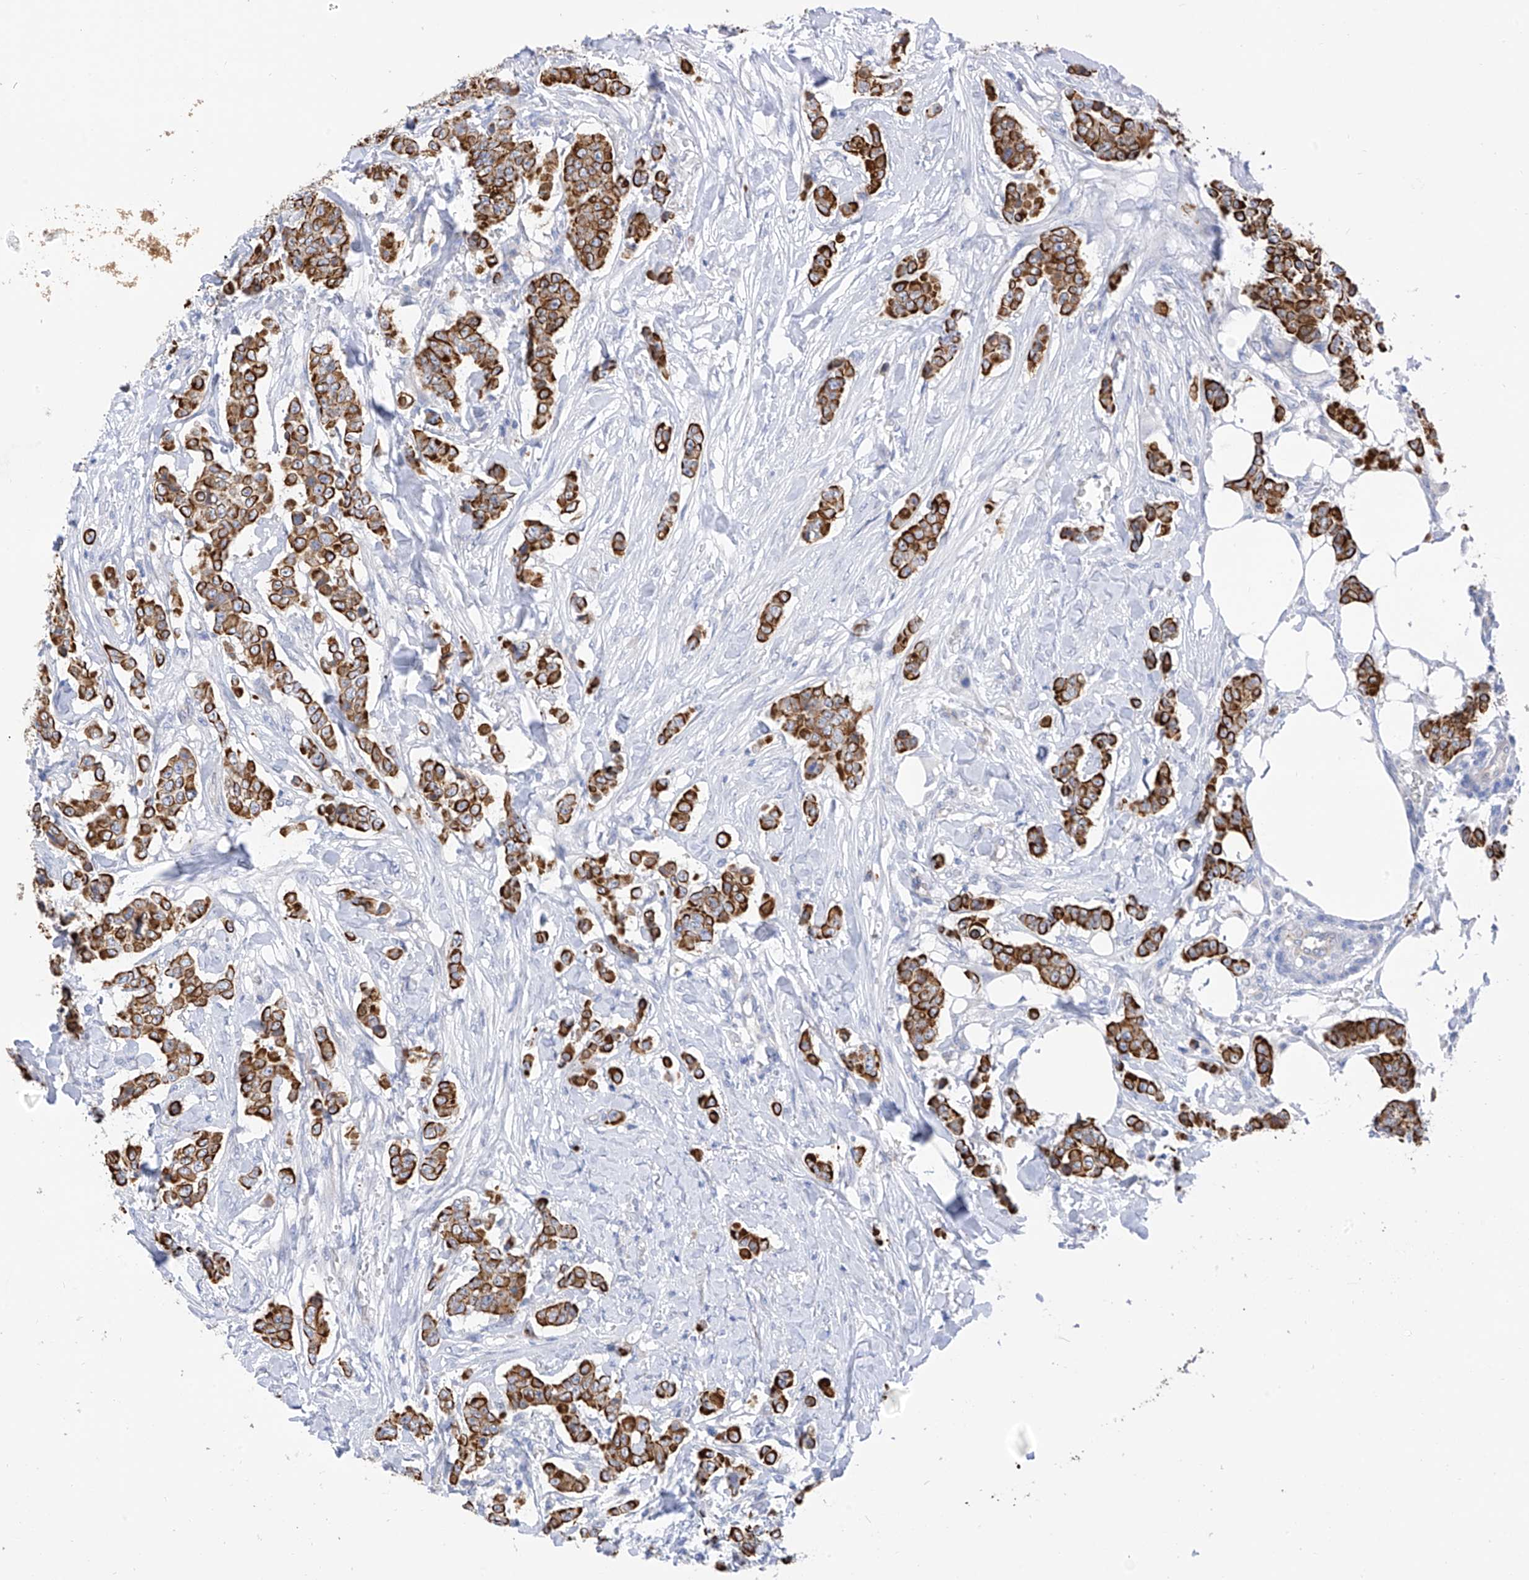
{"staining": {"intensity": "strong", "quantity": ">75%", "location": "cytoplasmic/membranous"}, "tissue": "breast cancer", "cell_type": "Tumor cells", "image_type": "cancer", "snomed": [{"axis": "morphology", "description": "Duct carcinoma"}, {"axis": "topography", "description": "Breast"}], "caption": "This is a micrograph of immunohistochemistry staining of breast infiltrating ductal carcinoma, which shows strong expression in the cytoplasmic/membranous of tumor cells.", "gene": "PIK3C2B", "patient": {"sex": "female", "age": 40}}